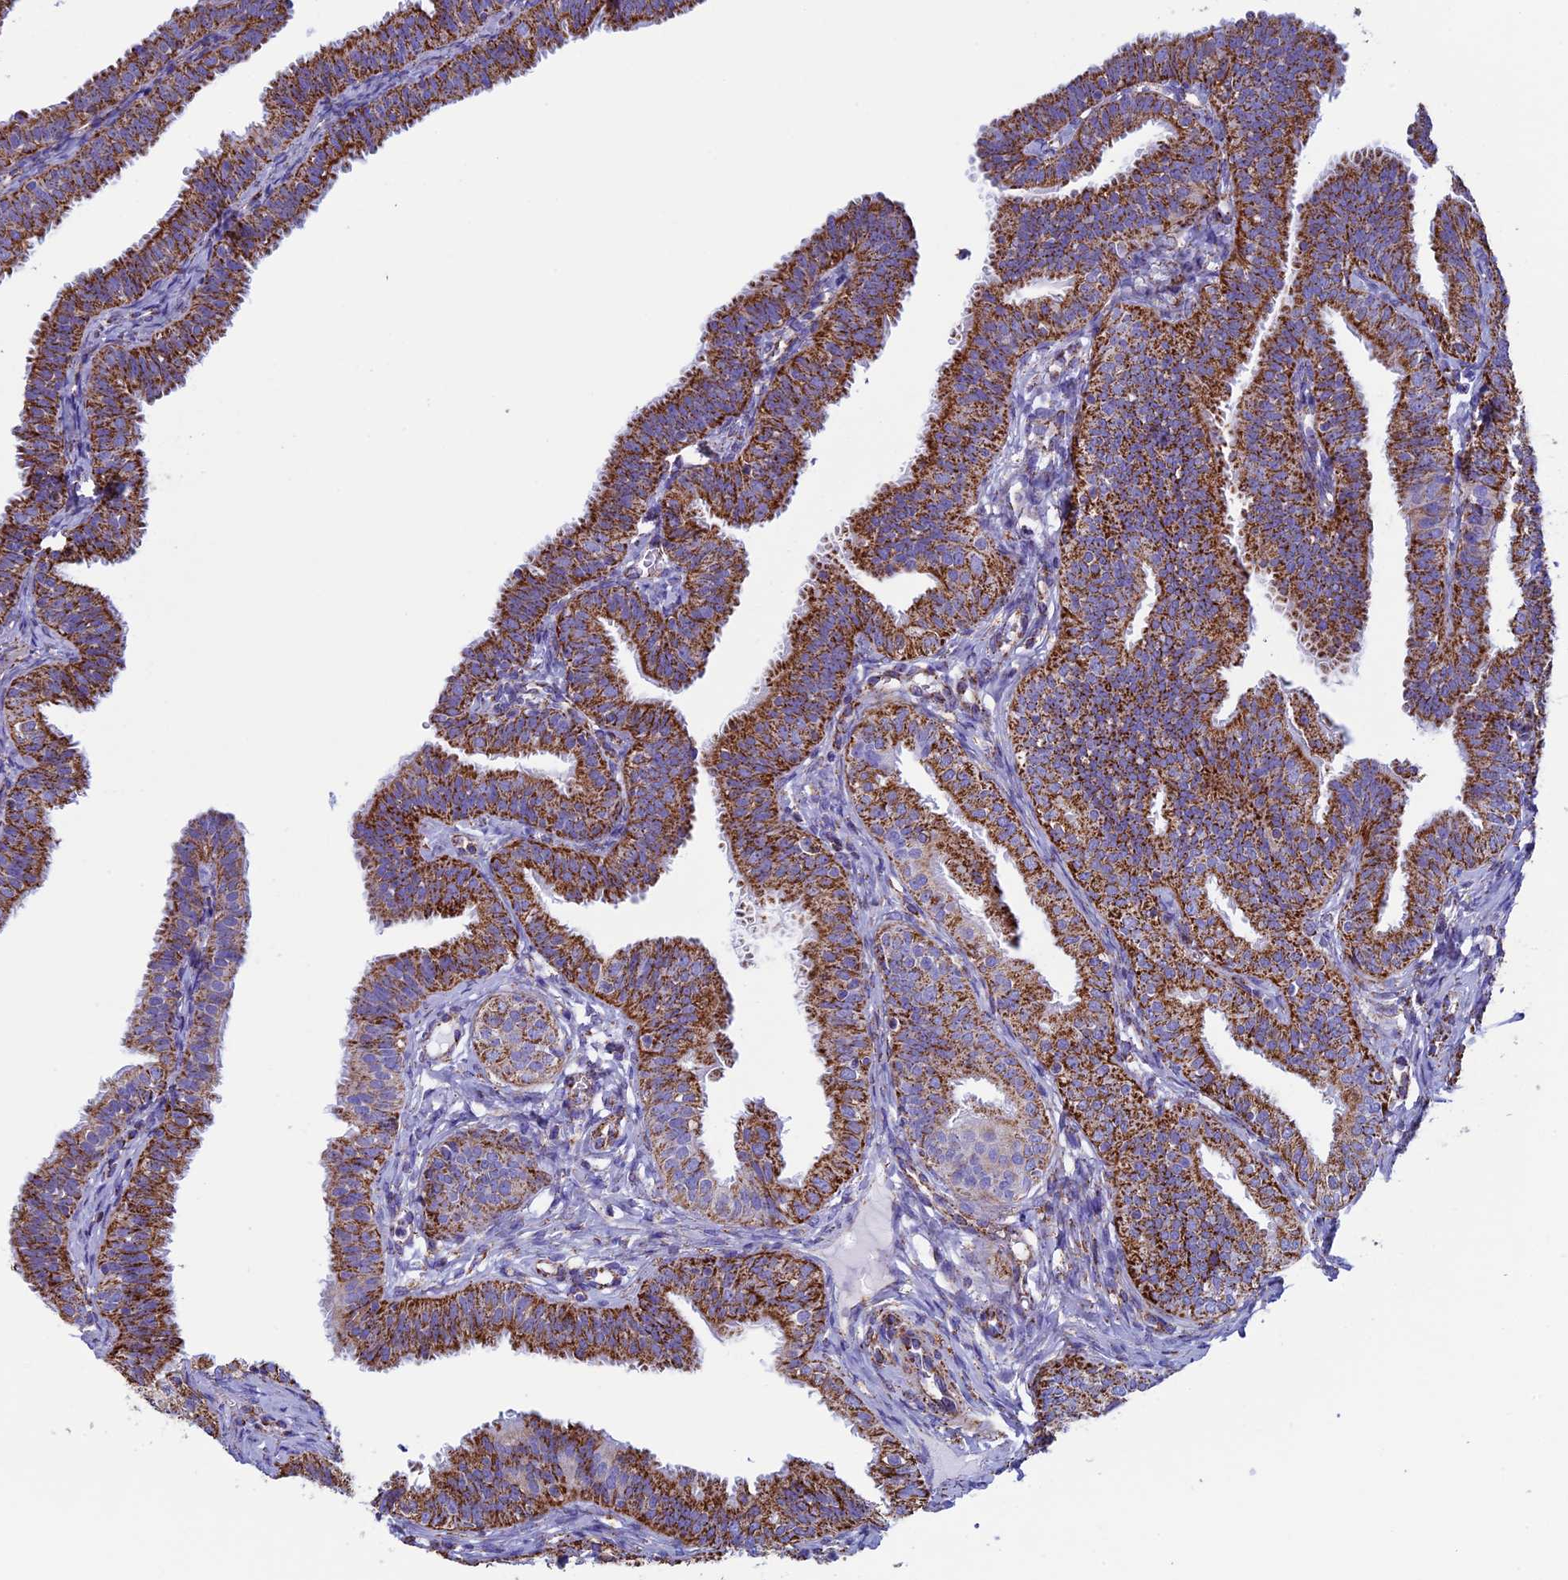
{"staining": {"intensity": "strong", "quantity": ">75%", "location": "cytoplasmic/membranous"}, "tissue": "fallopian tube", "cell_type": "Glandular cells", "image_type": "normal", "snomed": [{"axis": "morphology", "description": "Normal tissue, NOS"}, {"axis": "topography", "description": "Fallopian tube"}], "caption": "Immunohistochemistry photomicrograph of normal fallopian tube: fallopian tube stained using IHC demonstrates high levels of strong protein expression localized specifically in the cytoplasmic/membranous of glandular cells, appearing as a cytoplasmic/membranous brown color.", "gene": "UQCRFS1", "patient": {"sex": "female", "age": 35}}